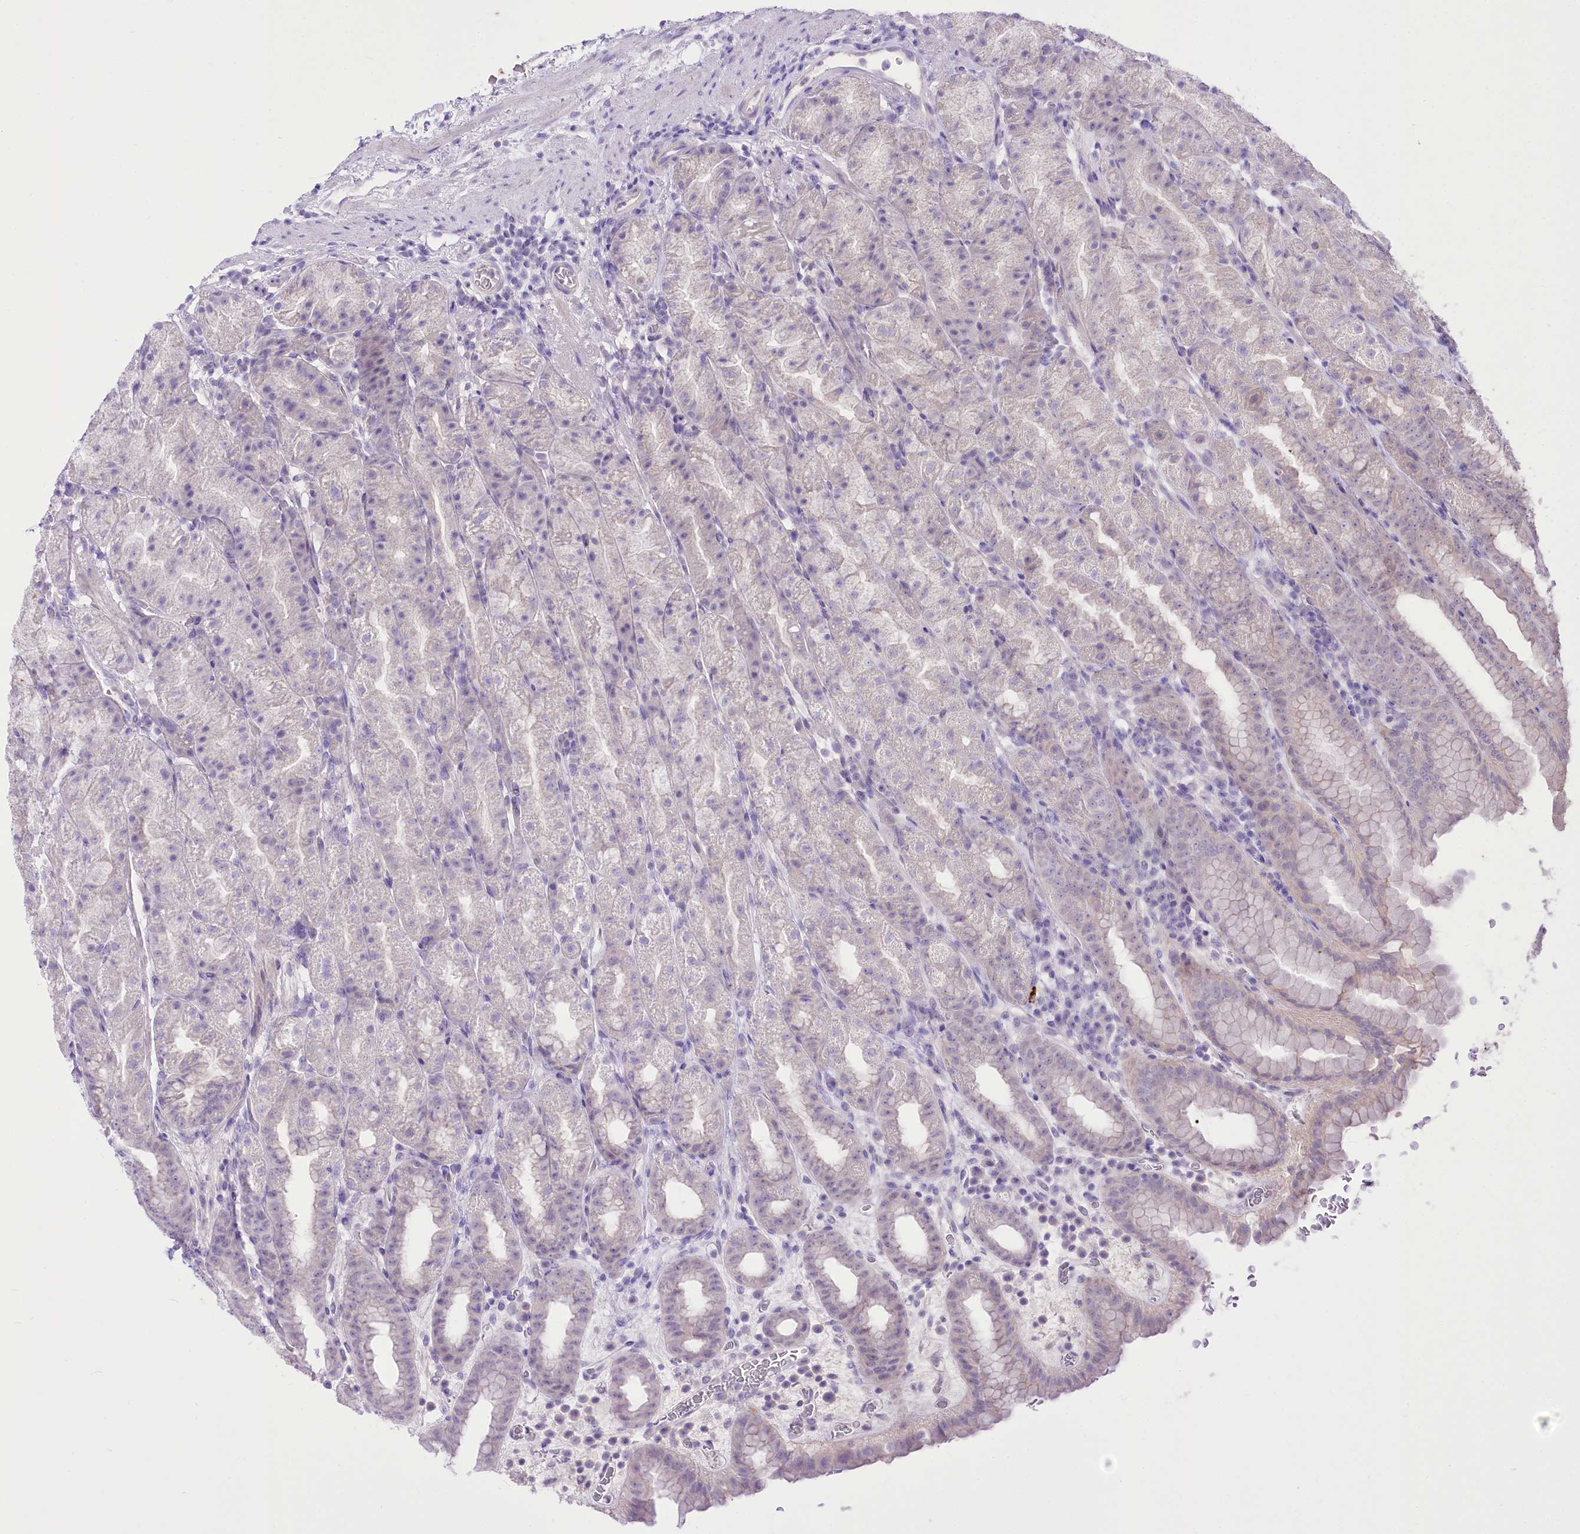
{"staining": {"intensity": "negative", "quantity": "none", "location": "none"}, "tissue": "stomach", "cell_type": "Glandular cells", "image_type": "normal", "snomed": [{"axis": "morphology", "description": "Normal tissue, NOS"}, {"axis": "topography", "description": "Stomach, upper"}], "caption": "The IHC histopathology image has no significant staining in glandular cells of stomach.", "gene": "HELT", "patient": {"sex": "male", "age": 68}}